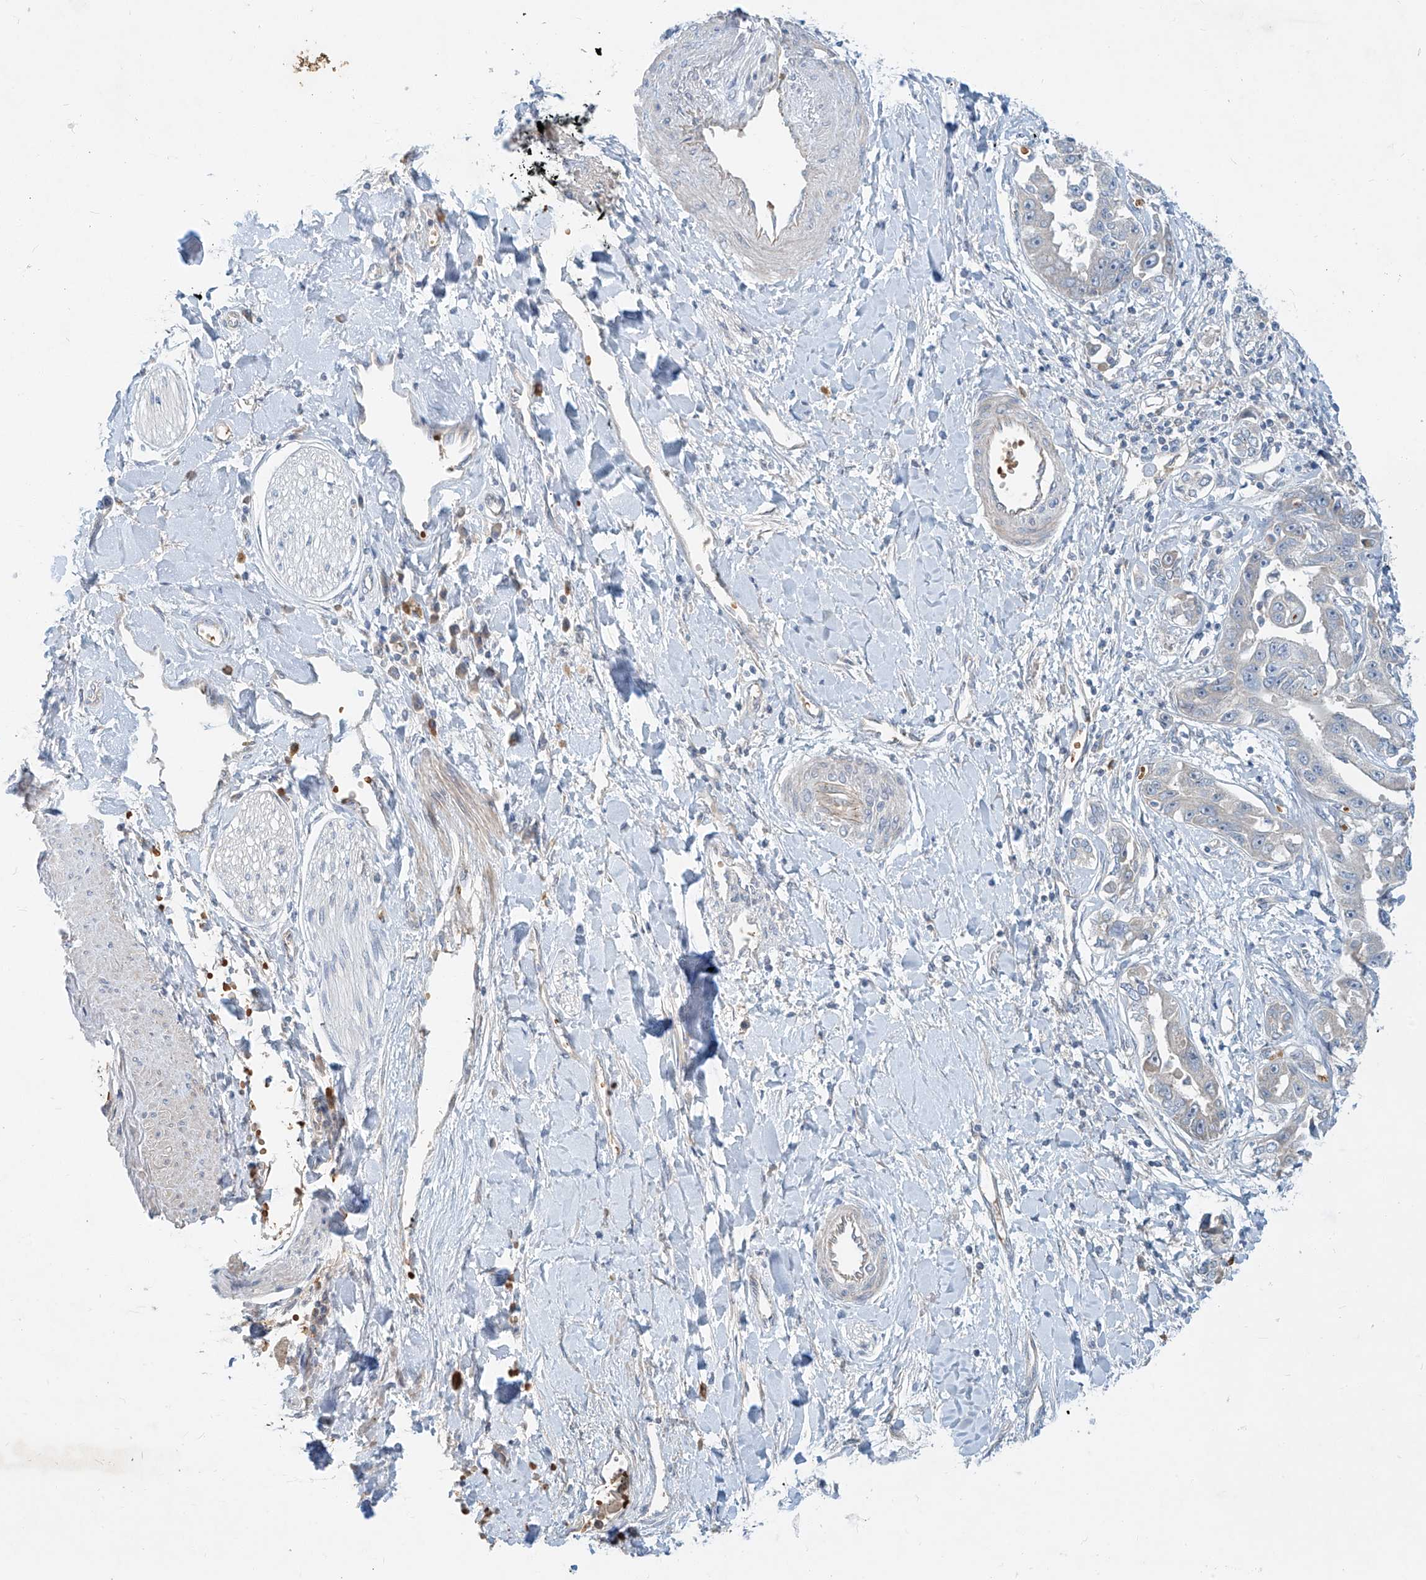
{"staining": {"intensity": "negative", "quantity": "none", "location": "none"}, "tissue": "liver cancer", "cell_type": "Tumor cells", "image_type": "cancer", "snomed": [{"axis": "morphology", "description": "Cholangiocarcinoma"}, {"axis": "topography", "description": "Liver"}], "caption": "This micrograph is of liver cancer stained with immunohistochemistry to label a protein in brown with the nuclei are counter-stained blue. There is no expression in tumor cells.", "gene": "SYTL3", "patient": {"sex": "male", "age": 59}}